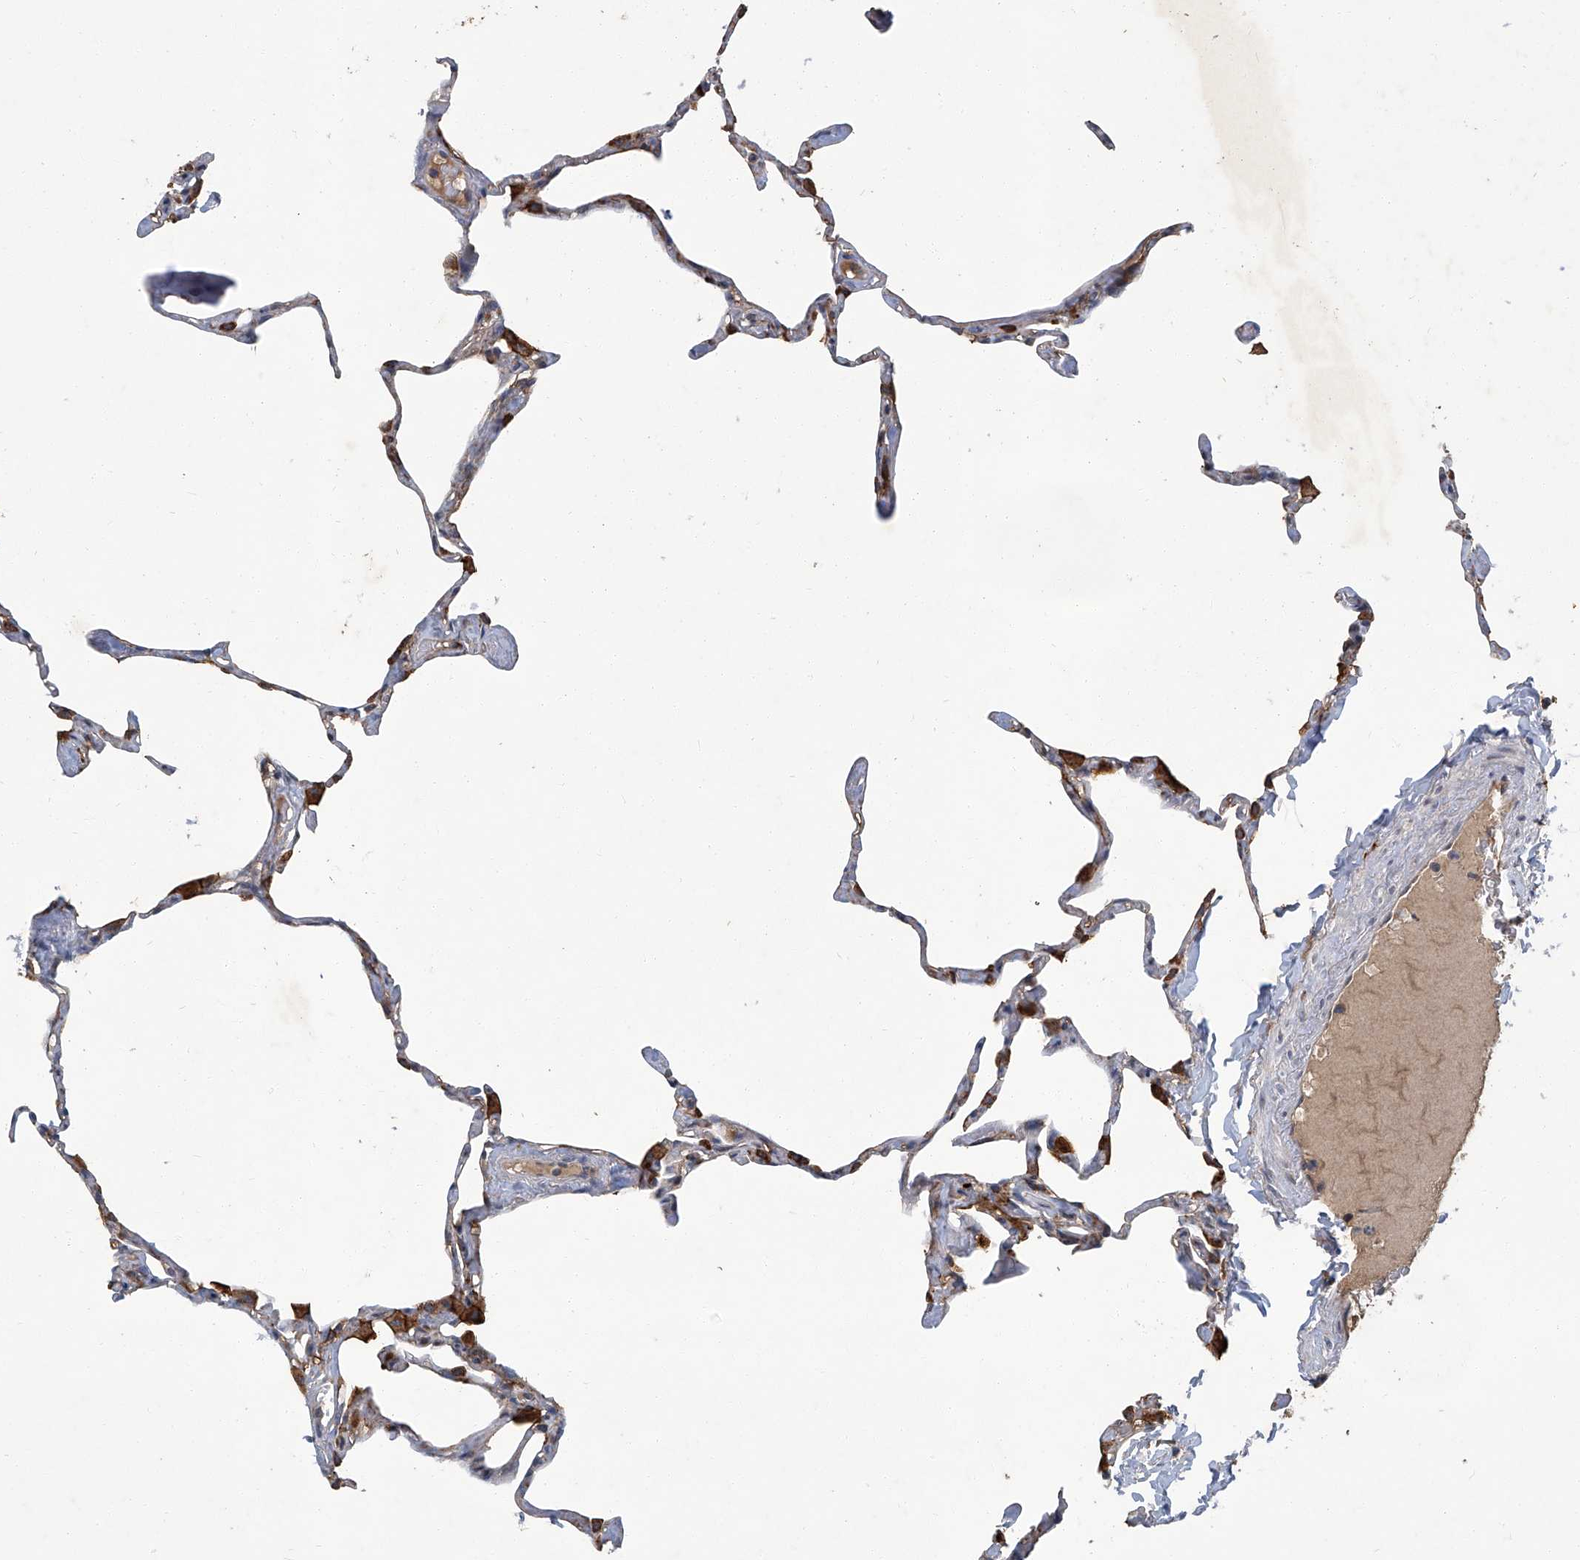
{"staining": {"intensity": "moderate", "quantity": "25%-75%", "location": "cytoplasmic/membranous"}, "tissue": "lung", "cell_type": "Alveolar cells", "image_type": "normal", "snomed": [{"axis": "morphology", "description": "Normal tissue, NOS"}, {"axis": "topography", "description": "Lung"}], "caption": "Alveolar cells exhibit medium levels of moderate cytoplasmic/membranous expression in about 25%-75% of cells in unremarkable lung. (Brightfield microscopy of DAB IHC at high magnification).", "gene": "FAM167A", "patient": {"sex": "male", "age": 65}}